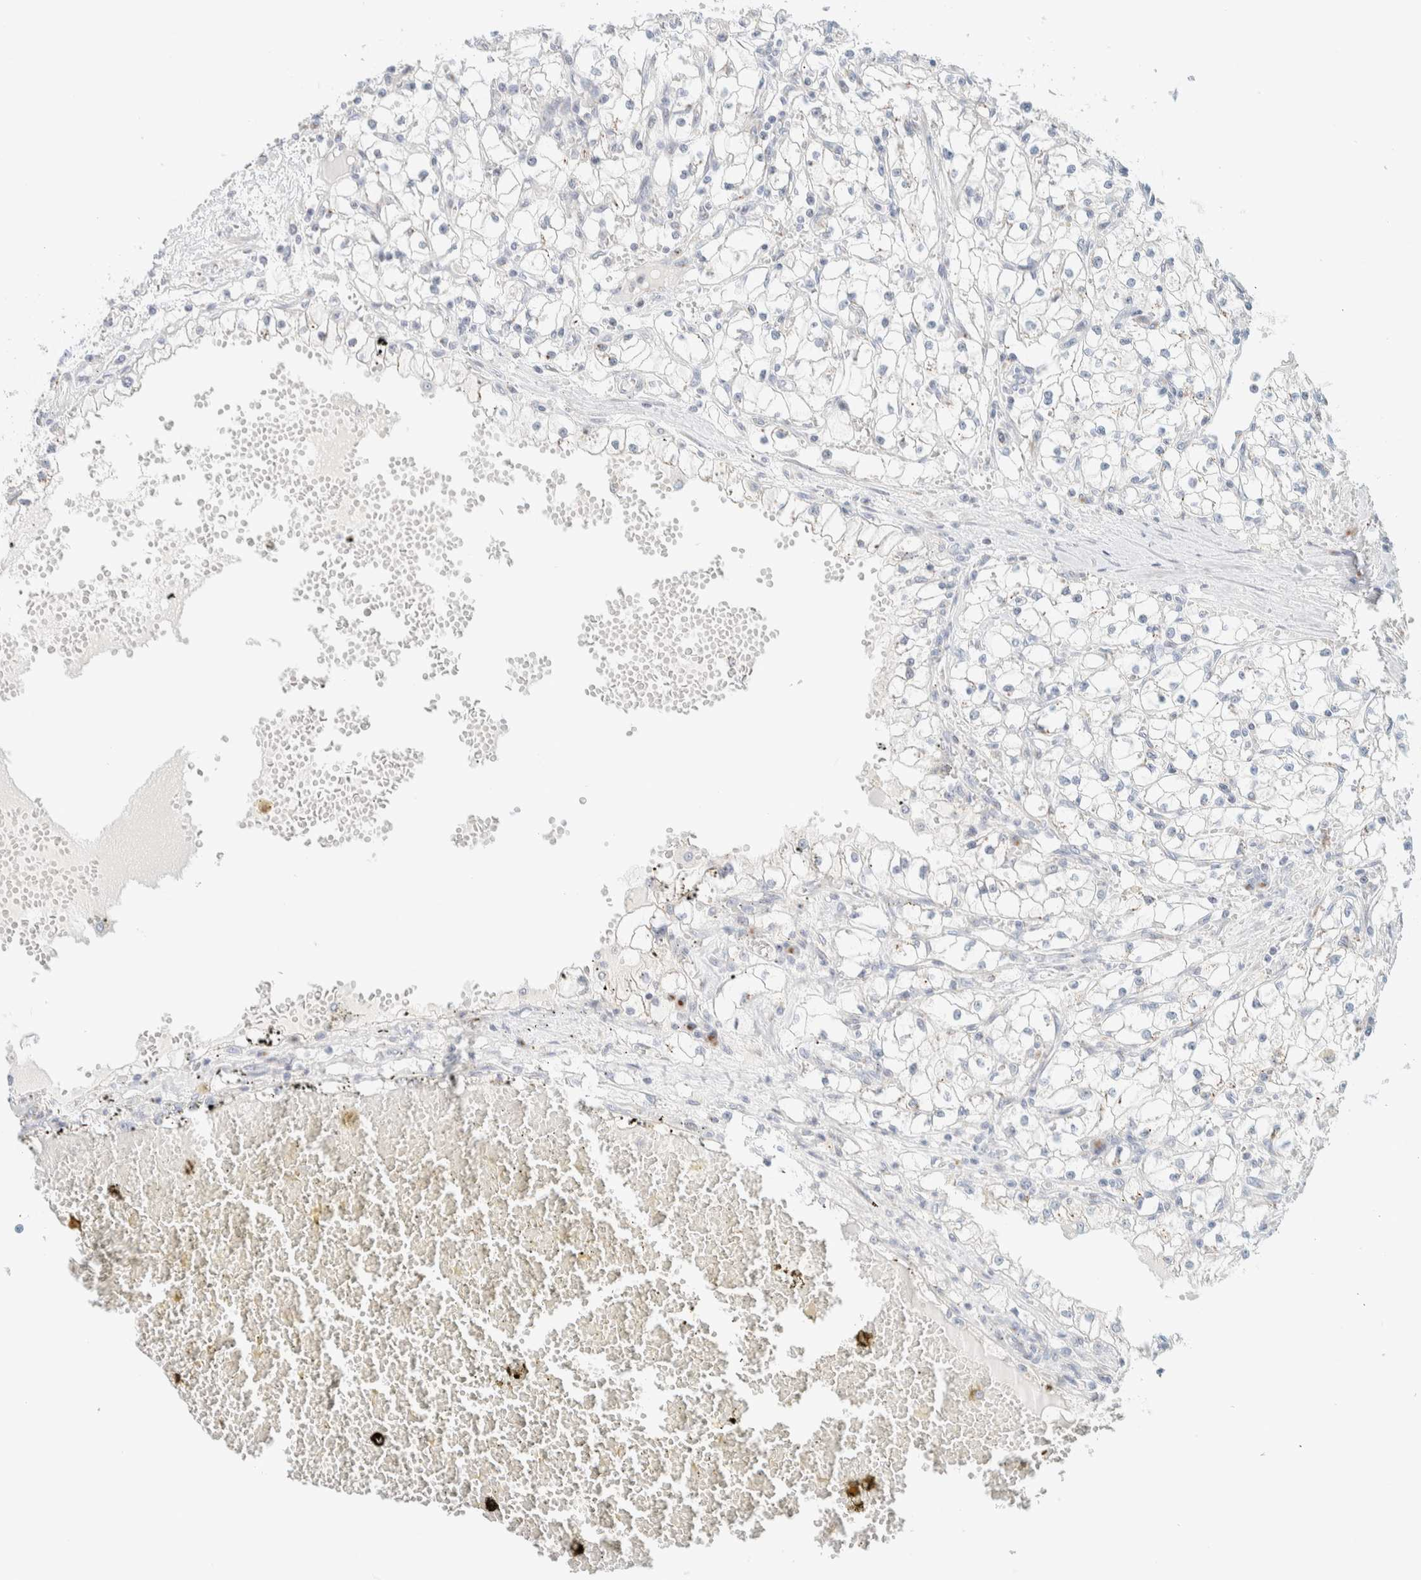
{"staining": {"intensity": "negative", "quantity": "none", "location": "none"}, "tissue": "renal cancer", "cell_type": "Tumor cells", "image_type": "cancer", "snomed": [{"axis": "morphology", "description": "Adenocarcinoma, NOS"}, {"axis": "topography", "description": "Kidney"}], "caption": "DAB immunohistochemical staining of human renal adenocarcinoma shows no significant staining in tumor cells.", "gene": "SPNS3", "patient": {"sex": "male", "age": 56}}